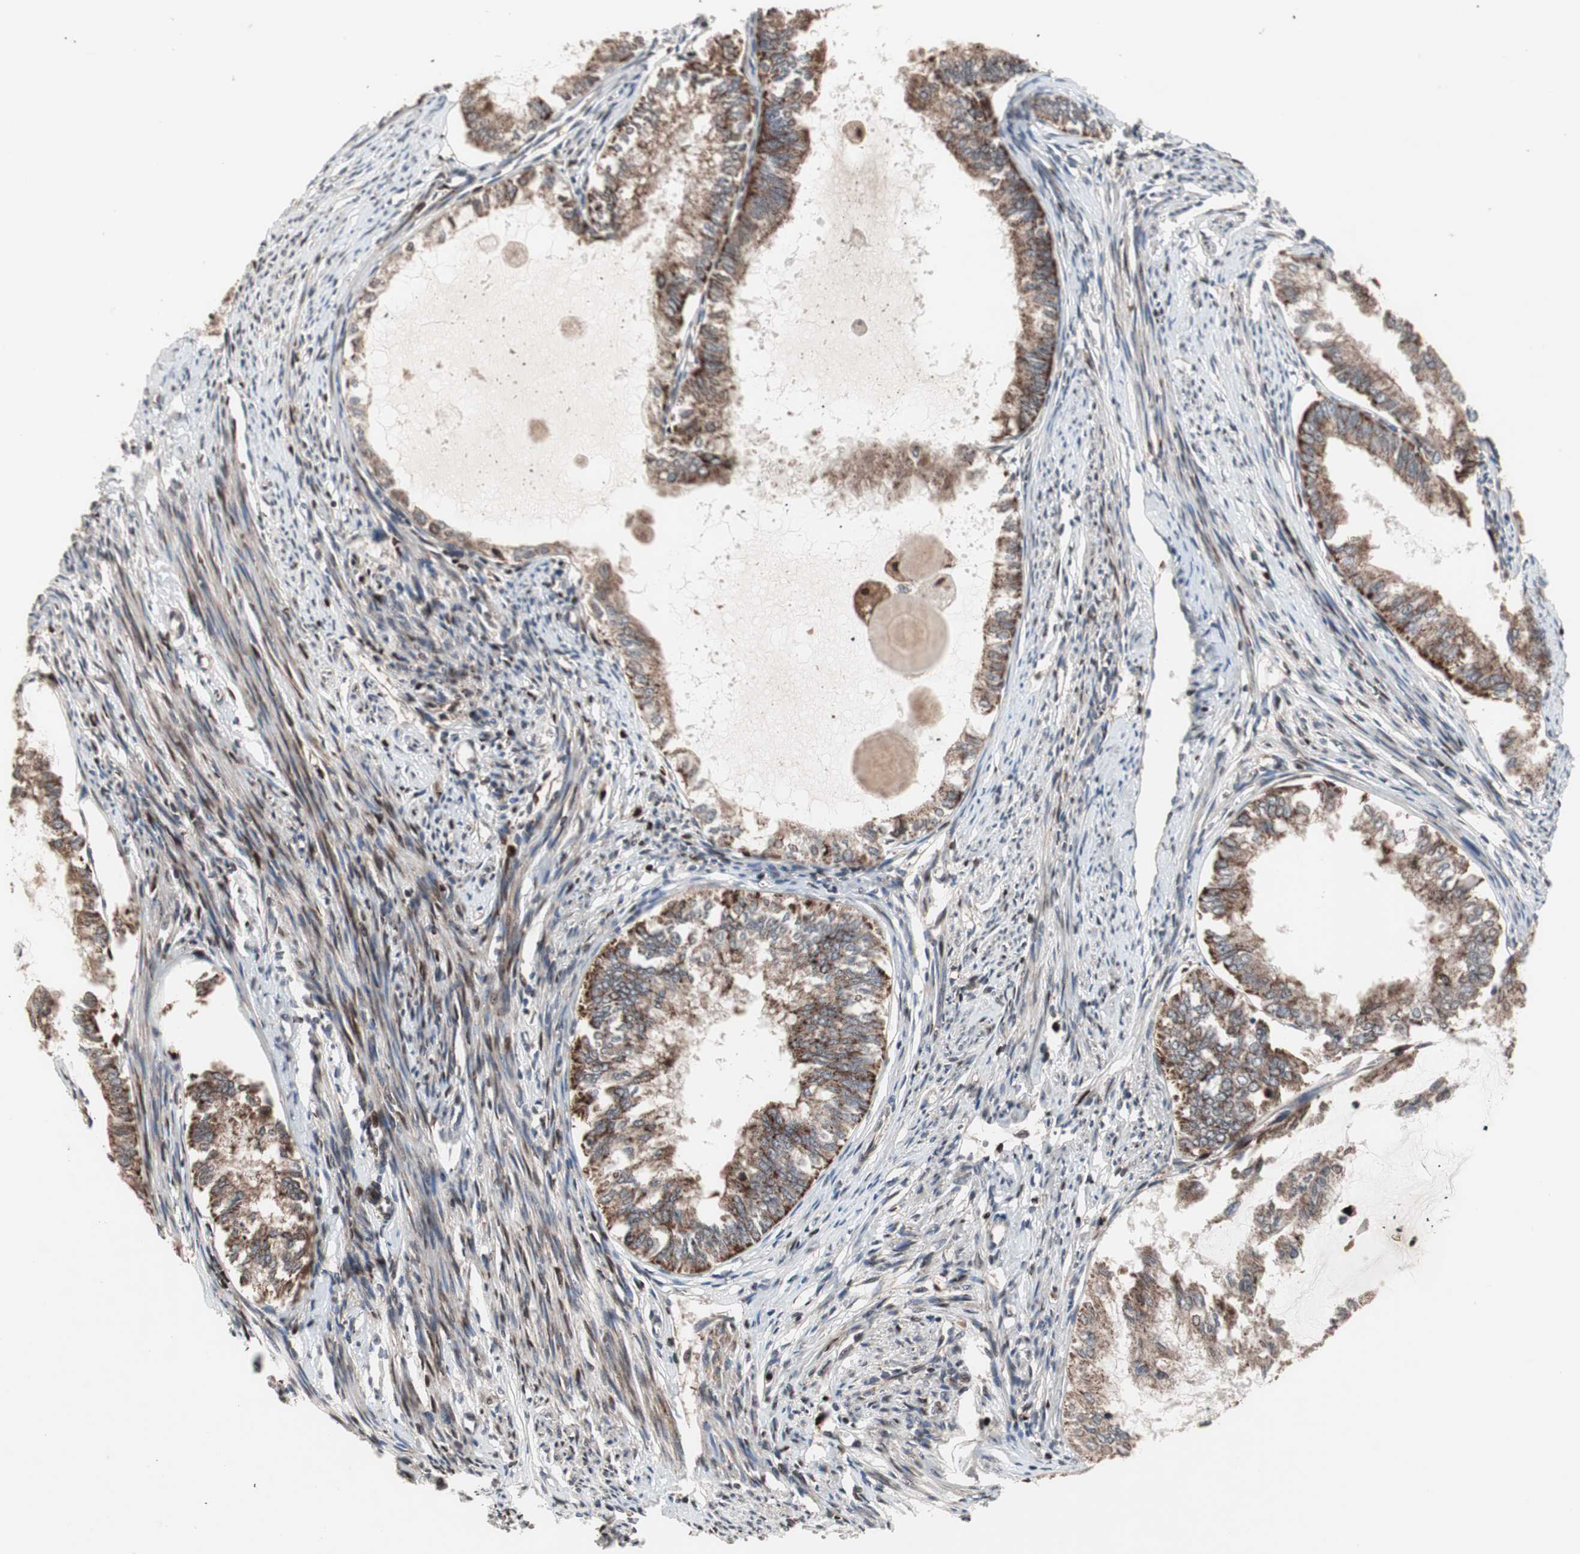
{"staining": {"intensity": "strong", "quantity": ">75%", "location": "cytoplasmic/membranous"}, "tissue": "endometrial cancer", "cell_type": "Tumor cells", "image_type": "cancer", "snomed": [{"axis": "morphology", "description": "Adenocarcinoma, NOS"}, {"axis": "topography", "description": "Endometrium"}], "caption": "Endometrial adenocarcinoma was stained to show a protein in brown. There is high levels of strong cytoplasmic/membranous expression in approximately >75% of tumor cells. Immunohistochemistry (ihc) stains the protein of interest in brown and the nuclei are stained blue.", "gene": "NF2", "patient": {"sex": "female", "age": 86}}